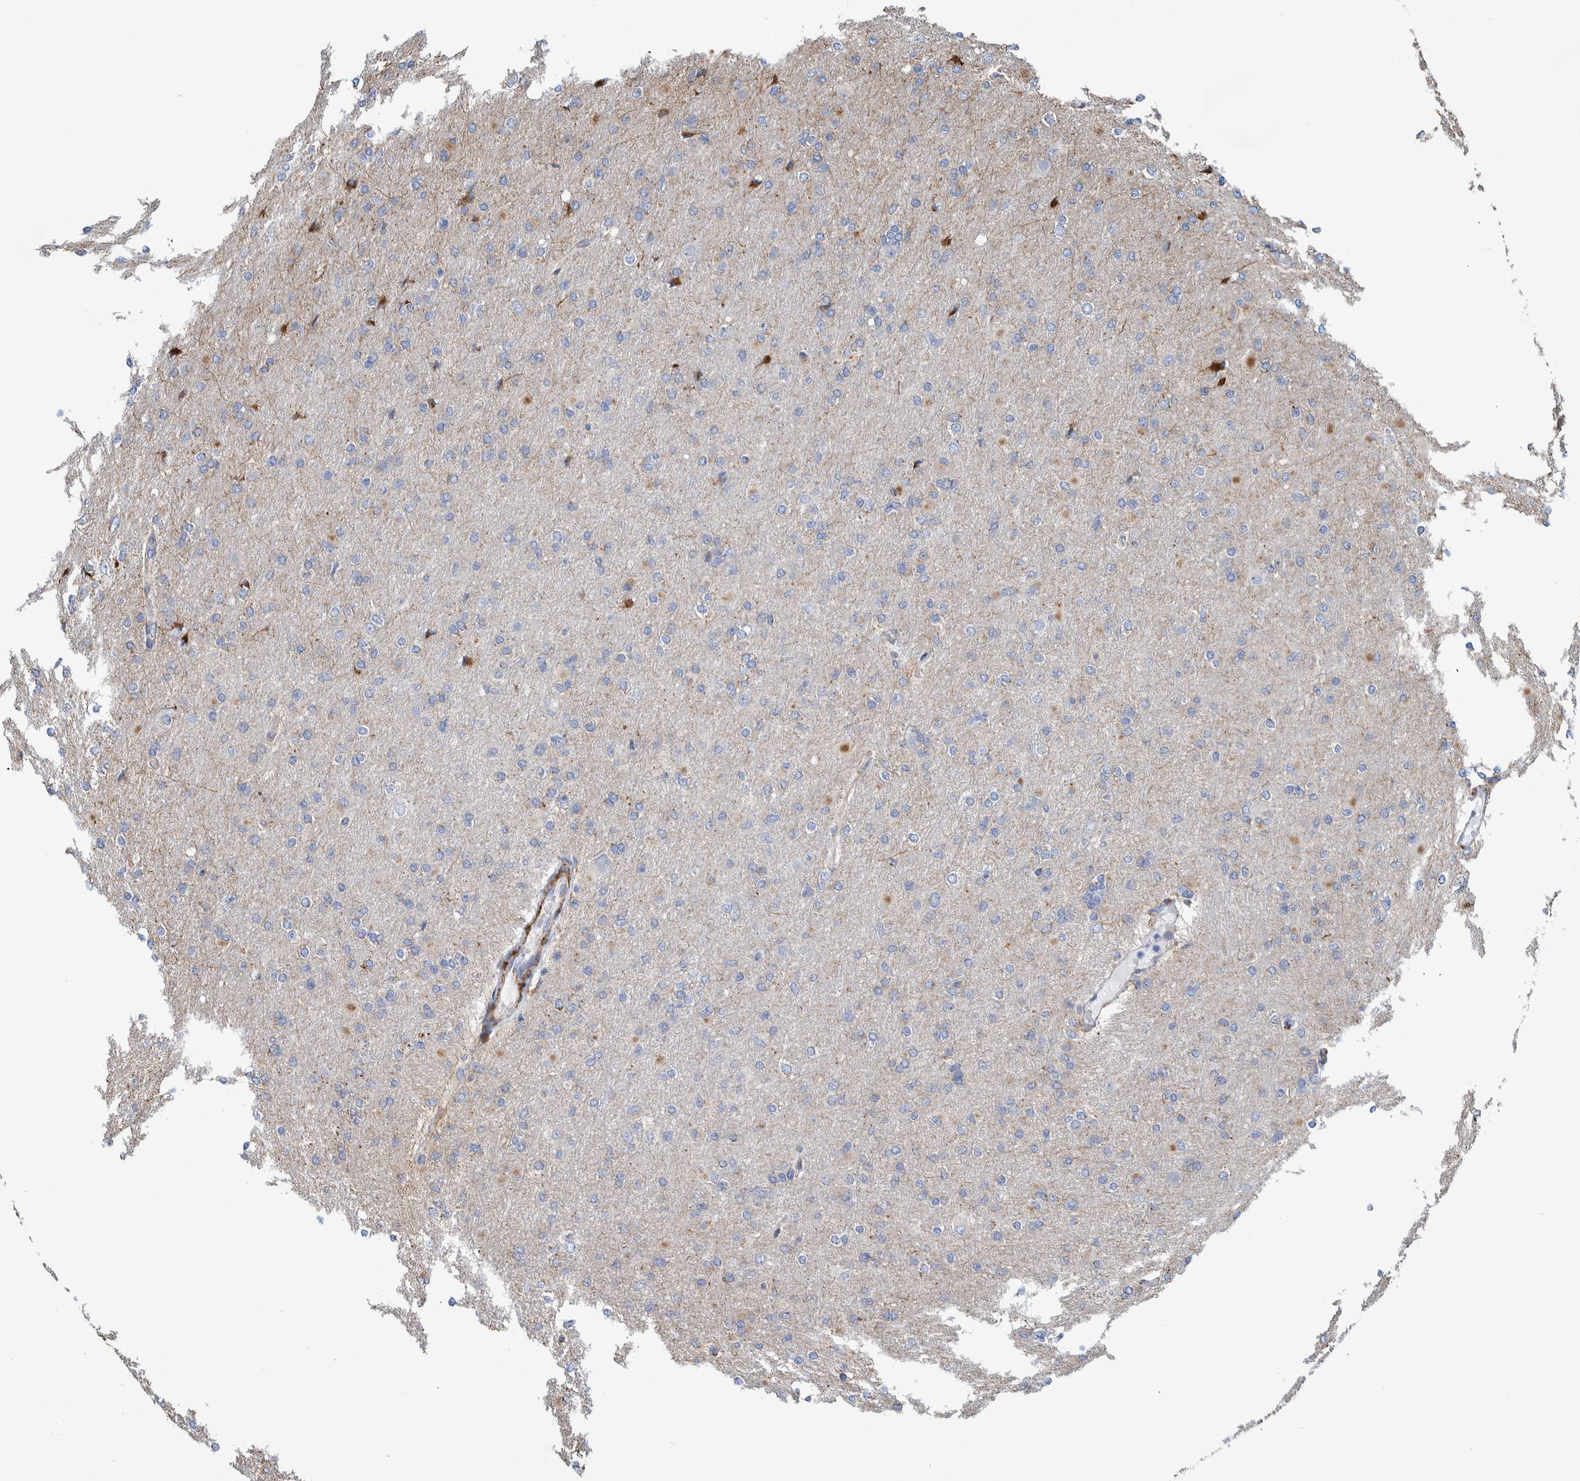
{"staining": {"intensity": "negative", "quantity": "none", "location": "none"}, "tissue": "glioma", "cell_type": "Tumor cells", "image_type": "cancer", "snomed": [{"axis": "morphology", "description": "Glioma, malignant, High grade"}, {"axis": "topography", "description": "Cerebral cortex"}], "caption": "Glioma stained for a protein using IHC shows no expression tumor cells.", "gene": "CCDC57", "patient": {"sex": "female", "age": 36}}